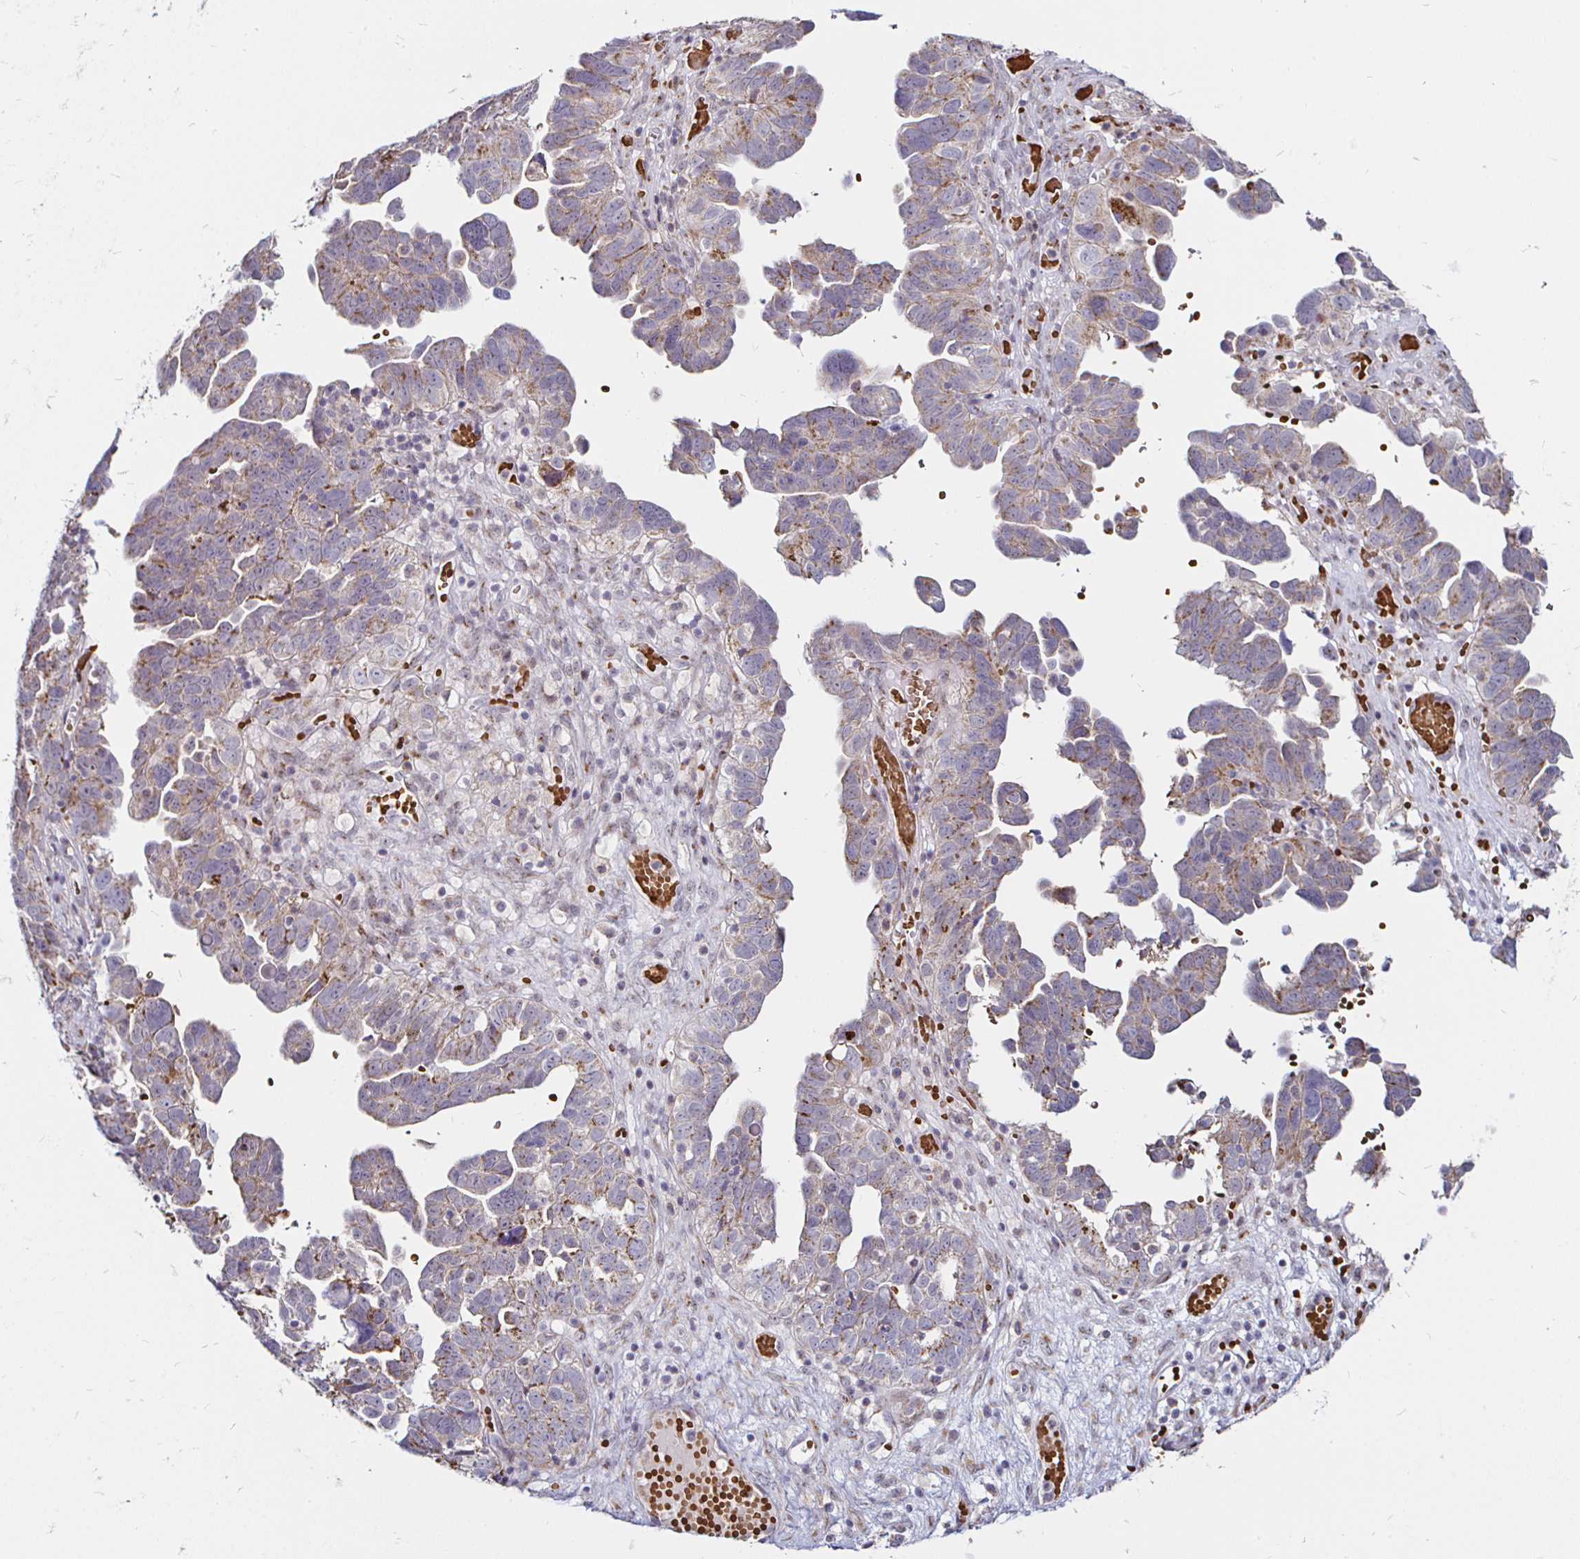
{"staining": {"intensity": "weak", "quantity": "25%-75%", "location": "cytoplasmic/membranous"}, "tissue": "ovarian cancer", "cell_type": "Tumor cells", "image_type": "cancer", "snomed": [{"axis": "morphology", "description": "Cystadenocarcinoma, serous, NOS"}, {"axis": "topography", "description": "Ovary"}], "caption": "This photomicrograph exhibits immunohistochemistry staining of human serous cystadenocarcinoma (ovarian), with low weak cytoplasmic/membranous positivity in approximately 25%-75% of tumor cells.", "gene": "ATG3", "patient": {"sex": "female", "age": 64}}